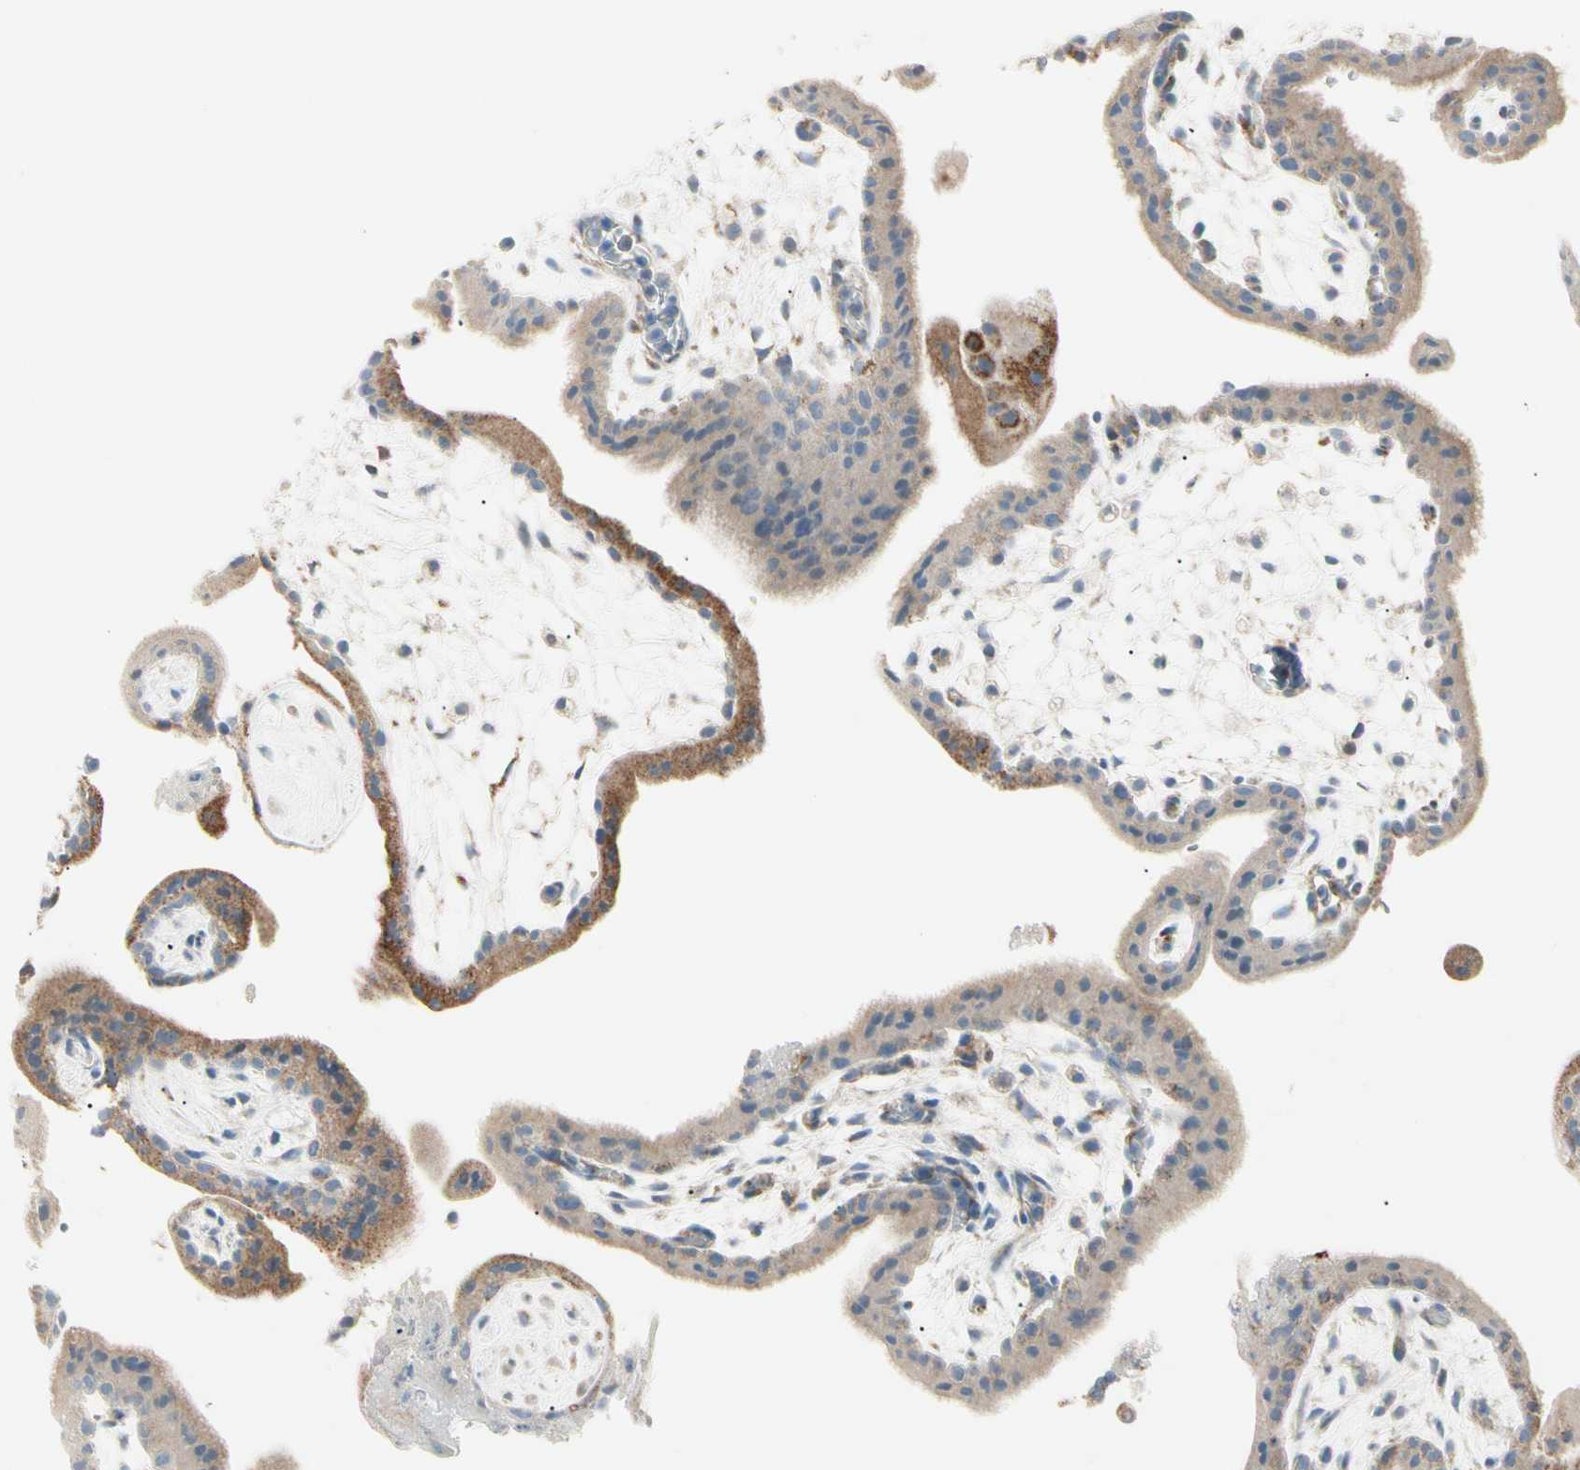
{"staining": {"intensity": "moderate", "quantity": ">75%", "location": "cytoplasmic/membranous"}, "tissue": "placenta", "cell_type": "Trophoblastic cells", "image_type": "normal", "snomed": [{"axis": "morphology", "description": "Normal tissue, NOS"}, {"axis": "topography", "description": "Placenta"}], "caption": "Placenta stained with IHC demonstrates moderate cytoplasmic/membranous positivity in about >75% of trophoblastic cells.", "gene": "ALDH18A1", "patient": {"sex": "female", "age": 35}}